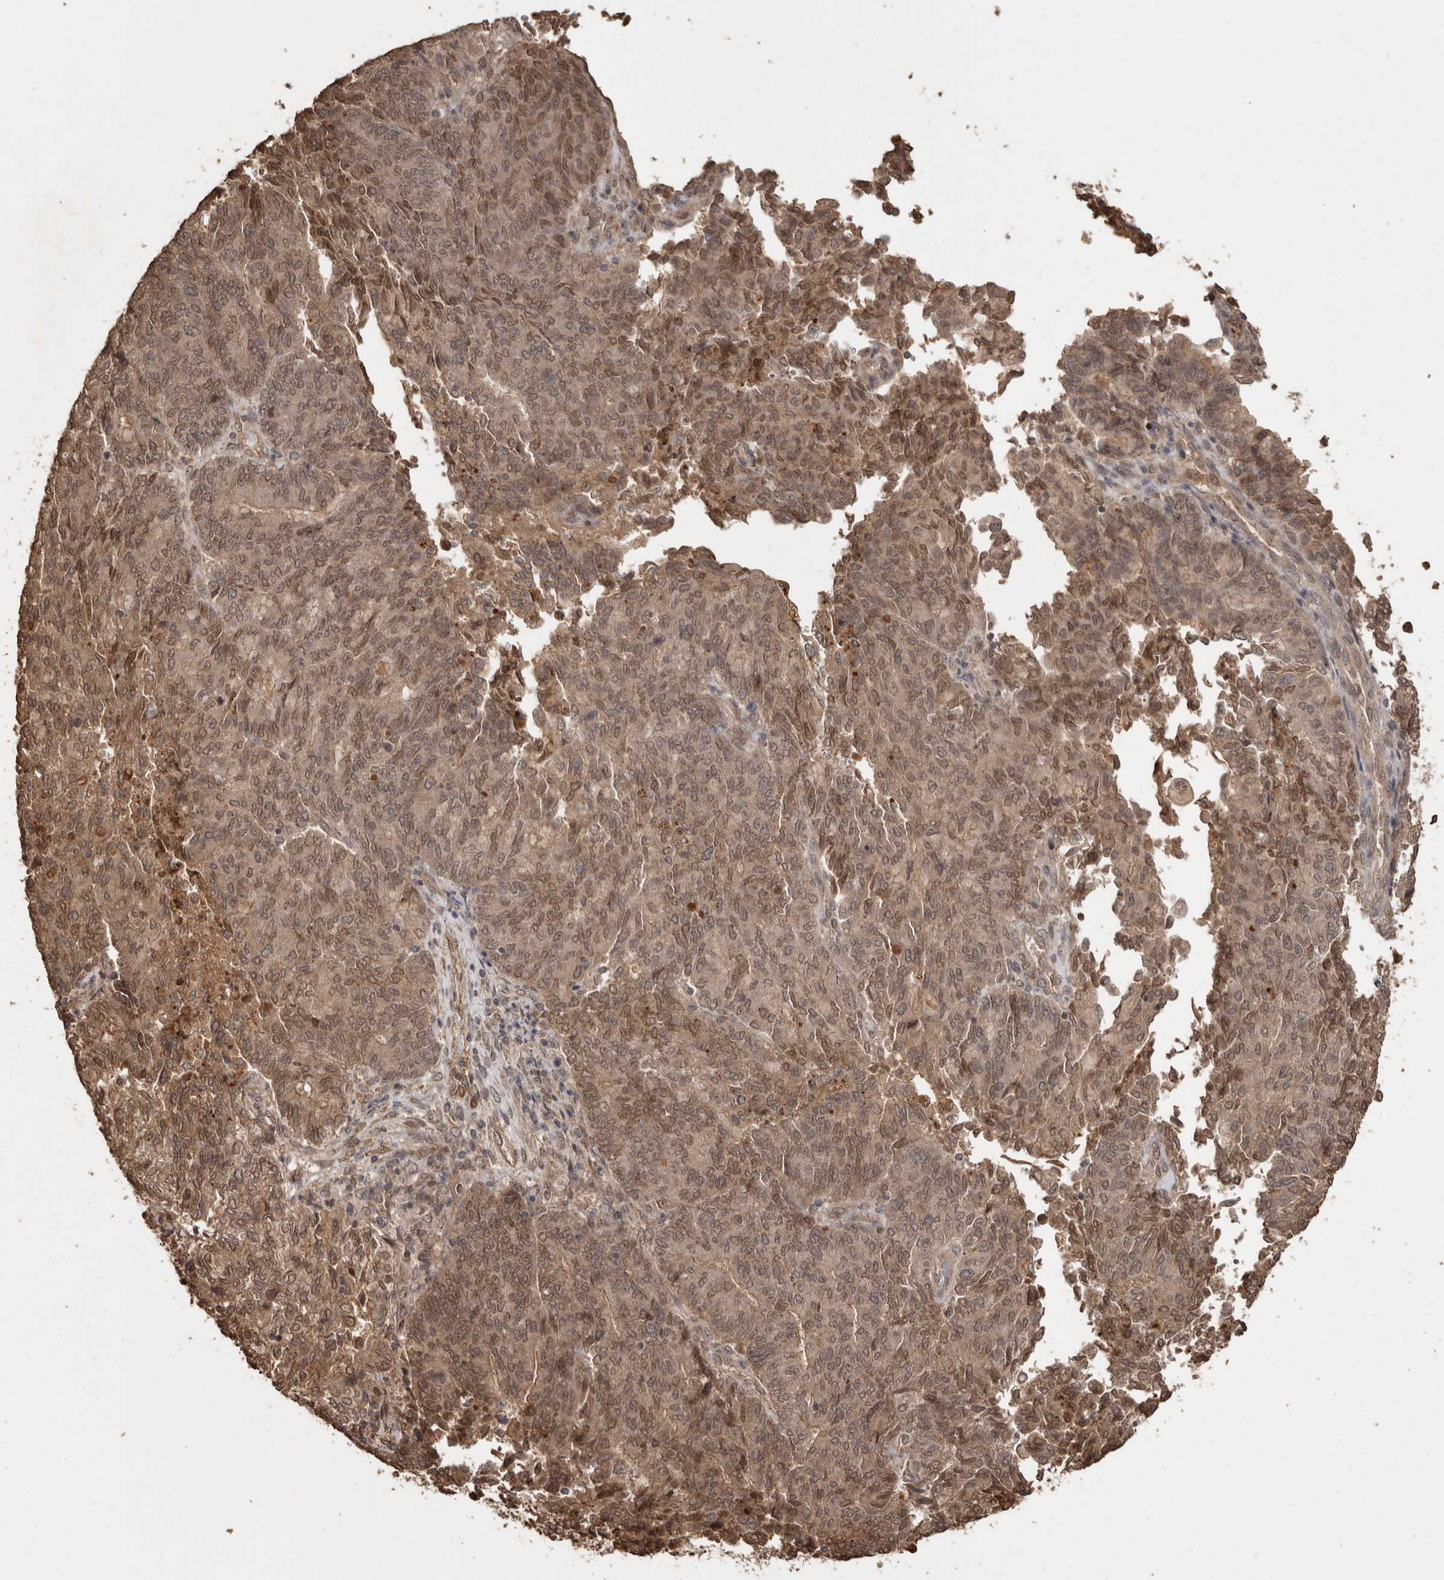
{"staining": {"intensity": "moderate", "quantity": ">75%", "location": "cytoplasmic/membranous,nuclear"}, "tissue": "endometrial cancer", "cell_type": "Tumor cells", "image_type": "cancer", "snomed": [{"axis": "morphology", "description": "Adenocarcinoma, NOS"}, {"axis": "topography", "description": "Endometrium"}], "caption": "About >75% of tumor cells in human endometrial cancer (adenocarcinoma) demonstrate moderate cytoplasmic/membranous and nuclear protein positivity as visualized by brown immunohistochemical staining.", "gene": "NUP43", "patient": {"sex": "female", "age": 80}}